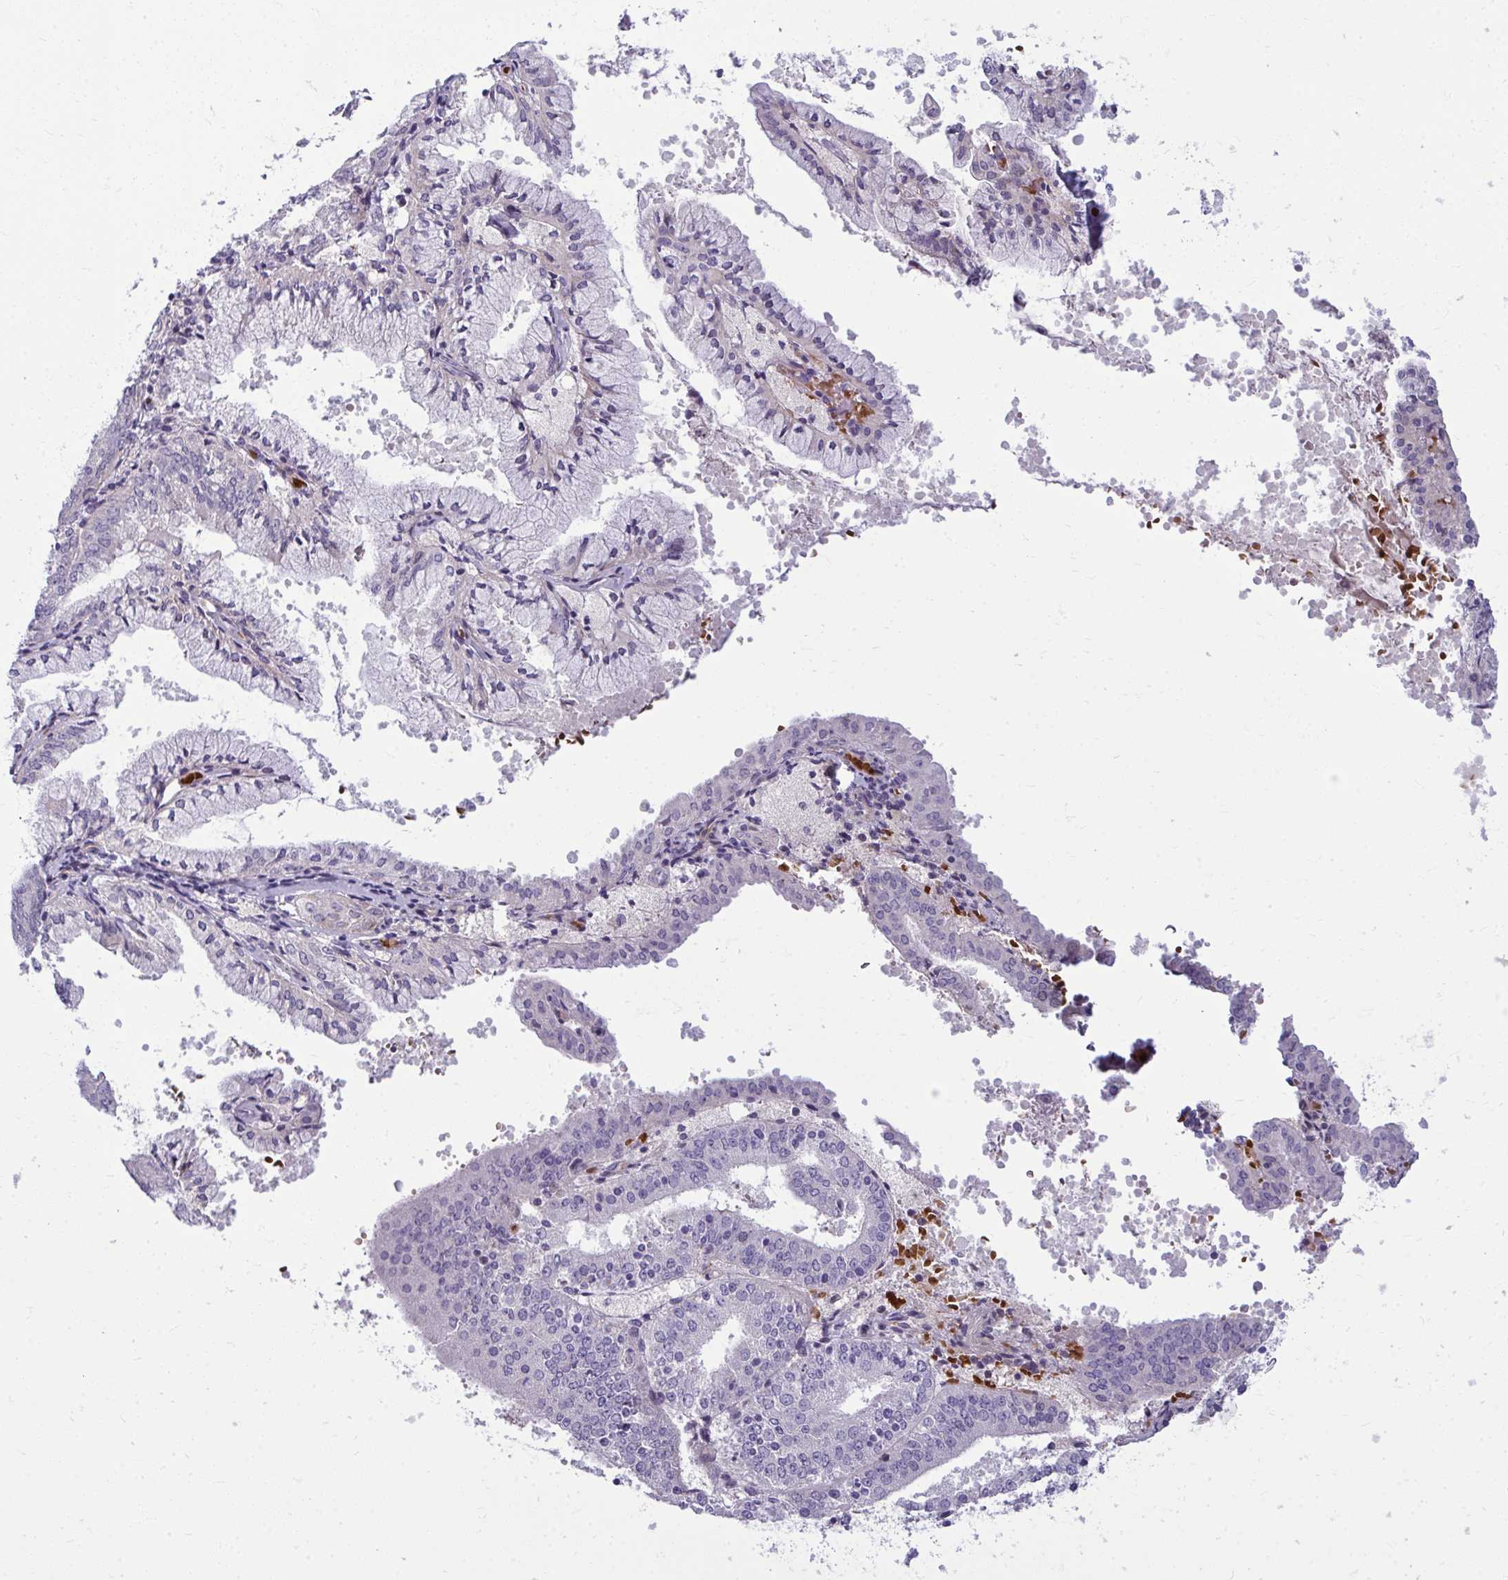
{"staining": {"intensity": "negative", "quantity": "none", "location": "none"}, "tissue": "endometrial cancer", "cell_type": "Tumor cells", "image_type": "cancer", "snomed": [{"axis": "morphology", "description": "Adenocarcinoma, NOS"}, {"axis": "topography", "description": "Endometrium"}], "caption": "Immunohistochemical staining of human endometrial adenocarcinoma exhibits no significant positivity in tumor cells.", "gene": "SLC14A1", "patient": {"sex": "female", "age": 63}}